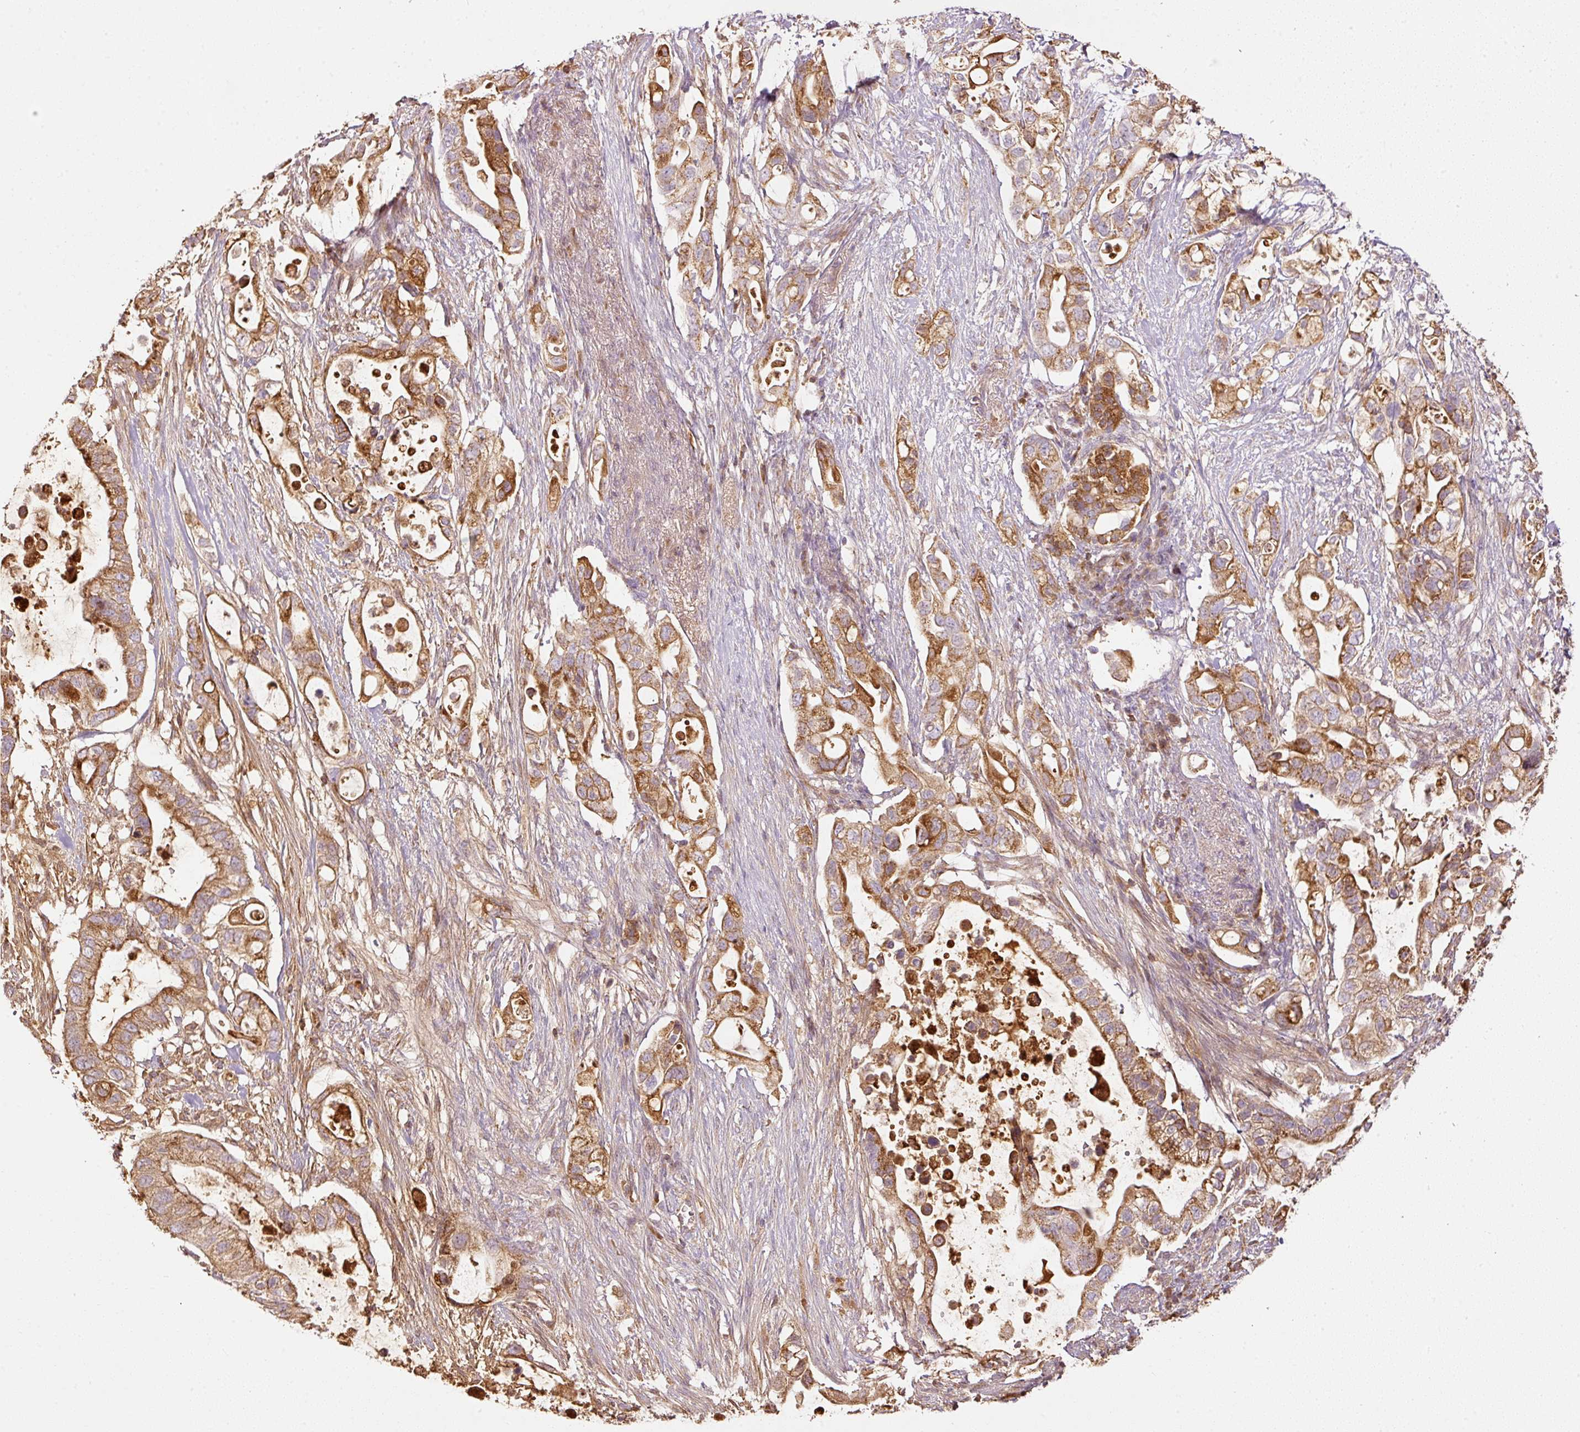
{"staining": {"intensity": "strong", "quantity": ">75%", "location": "cytoplasmic/membranous"}, "tissue": "pancreatic cancer", "cell_type": "Tumor cells", "image_type": "cancer", "snomed": [{"axis": "morphology", "description": "Adenocarcinoma, NOS"}, {"axis": "topography", "description": "Pancreas"}], "caption": "Immunohistochemical staining of pancreatic cancer (adenocarcinoma) reveals strong cytoplasmic/membranous protein positivity in about >75% of tumor cells.", "gene": "SERPING1", "patient": {"sex": "female", "age": 72}}